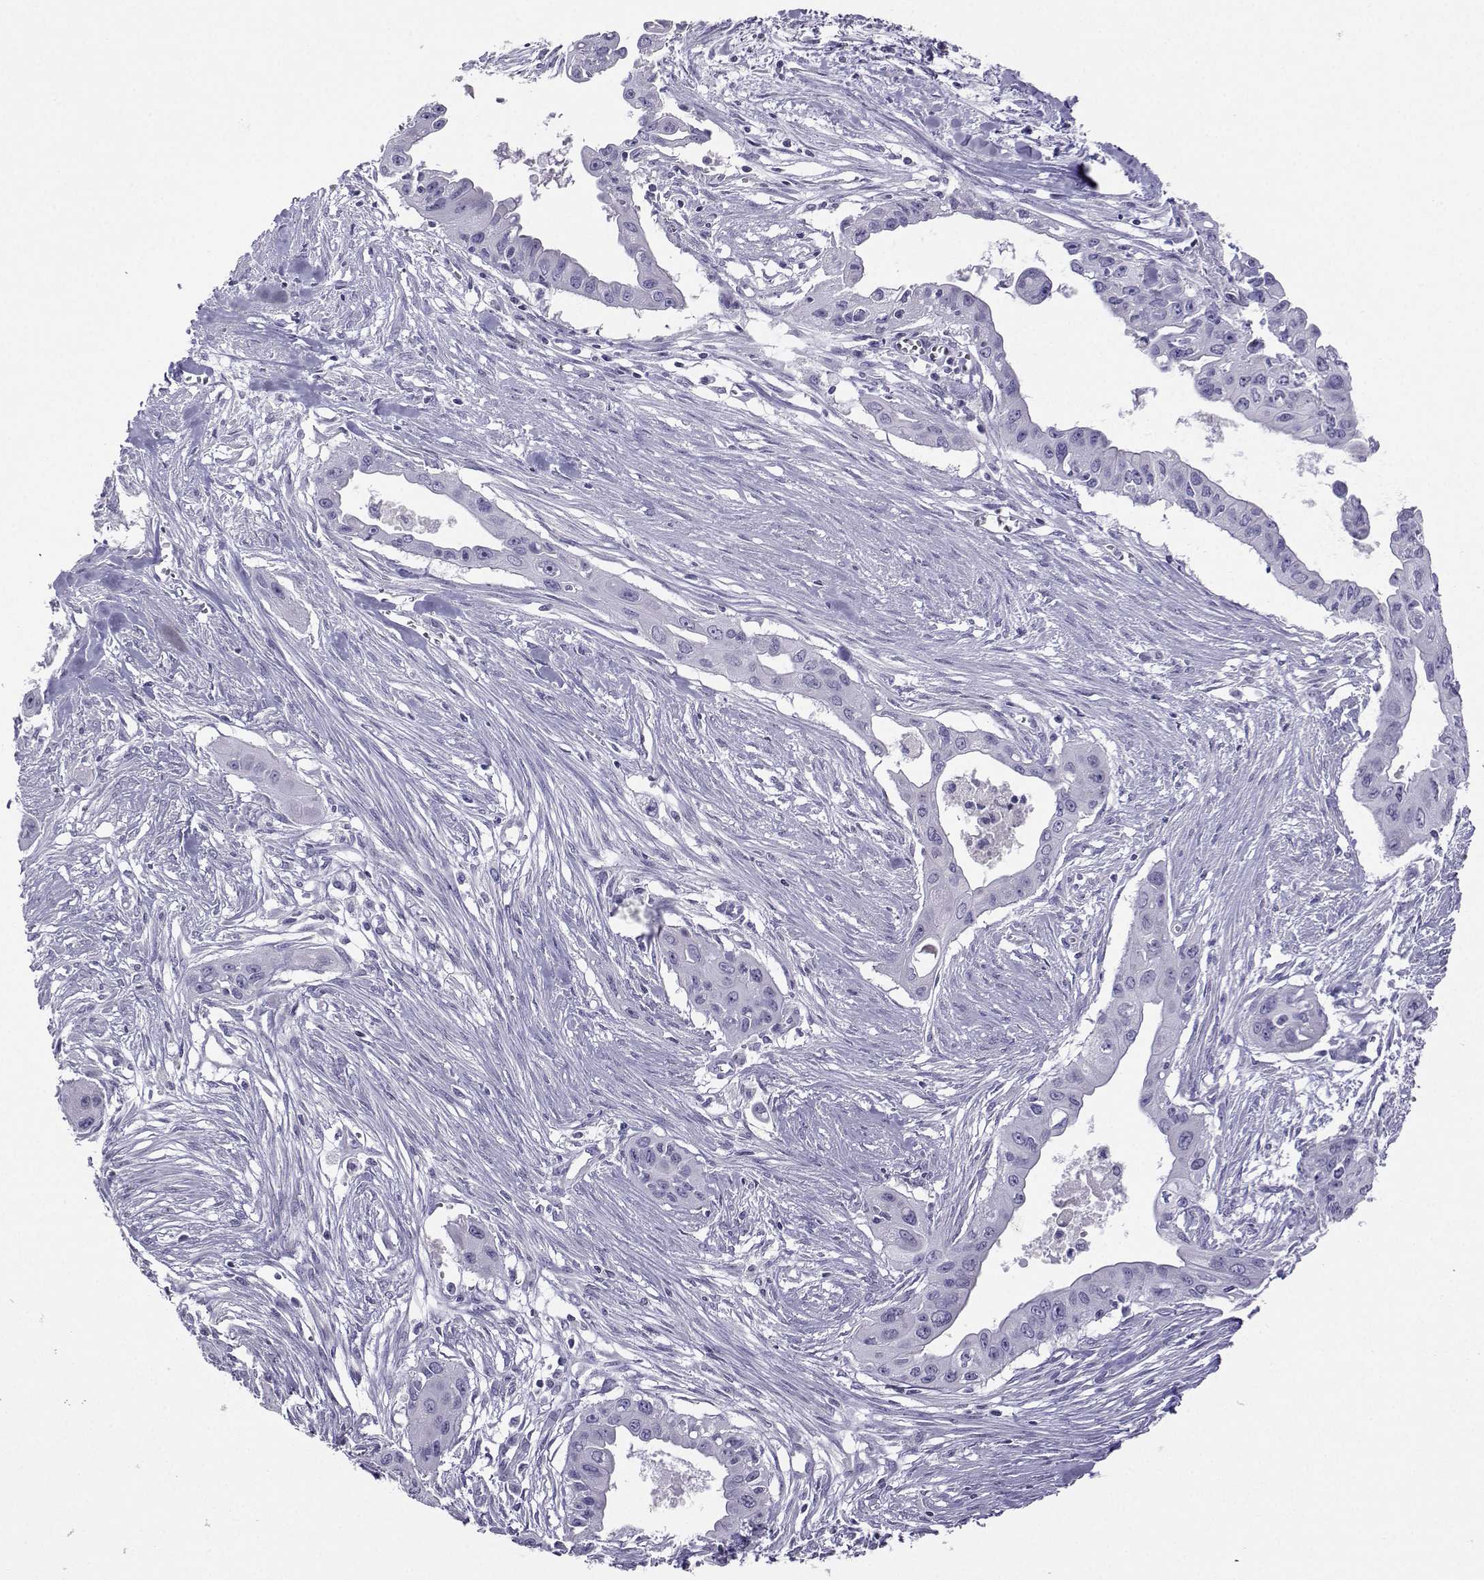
{"staining": {"intensity": "negative", "quantity": "none", "location": "none"}, "tissue": "pancreatic cancer", "cell_type": "Tumor cells", "image_type": "cancer", "snomed": [{"axis": "morphology", "description": "Adenocarcinoma, NOS"}, {"axis": "topography", "description": "Pancreas"}], "caption": "Image shows no protein positivity in tumor cells of pancreatic adenocarcinoma tissue.", "gene": "FBXO24", "patient": {"sex": "male", "age": 60}}